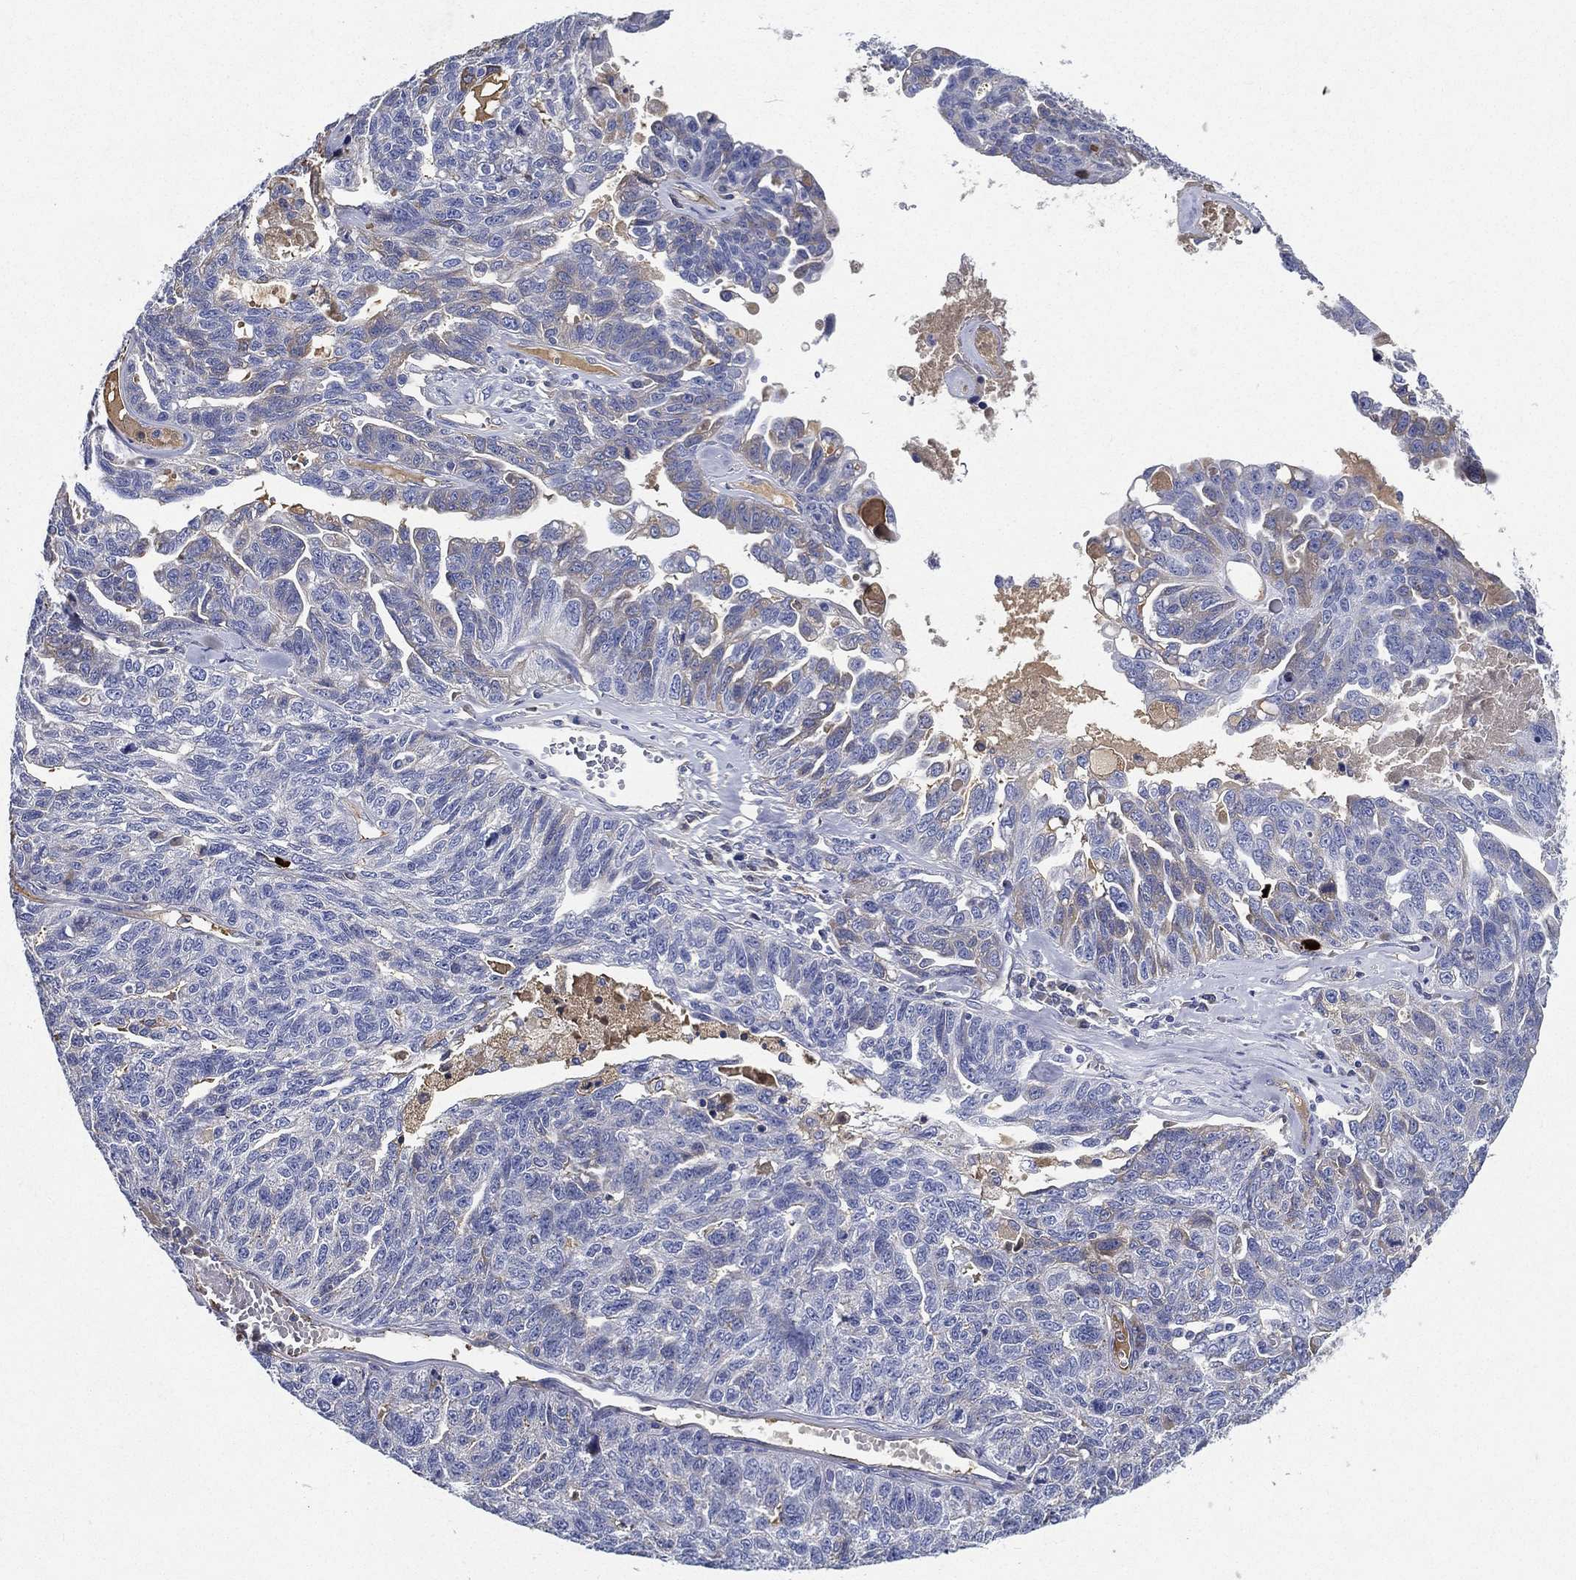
{"staining": {"intensity": "negative", "quantity": "none", "location": "none"}, "tissue": "ovarian cancer", "cell_type": "Tumor cells", "image_type": "cancer", "snomed": [{"axis": "morphology", "description": "Cystadenocarcinoma, serous, NOS"}, {"axis": "topography", "description": "Ovary"}], "caption": "The micrograph displays no significant expression in tumor cells of ovarian serous cystadenocarcinoma.", "gene": "TMPRSS11D", "patient": {"sex": "female", "age": 71}}